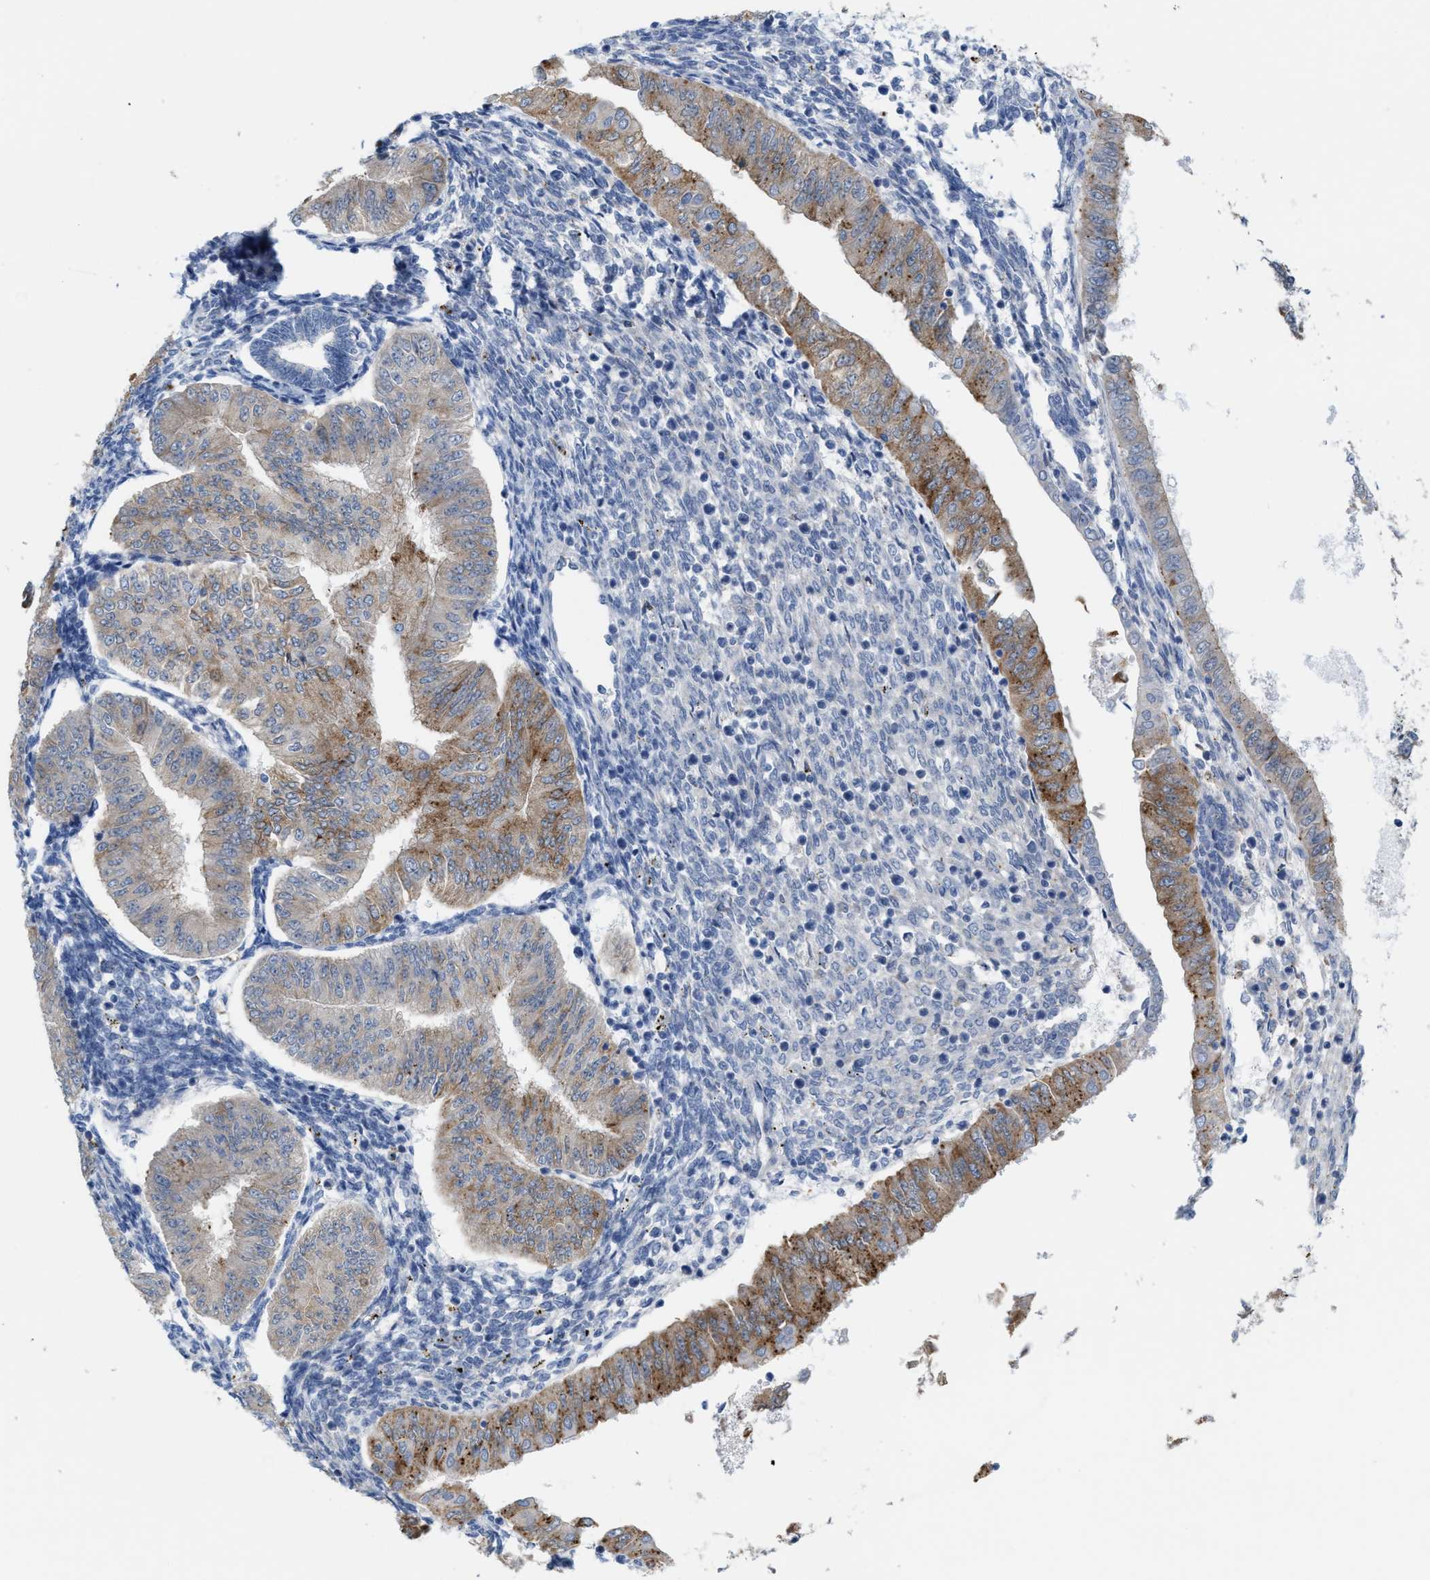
{"staining": {"intensity": "moderate", "quantity": ">75%", "location": "cytoplasmic/membranous"}, "tissue": "endometrial cancer", "cell_type": "Tumor cells", "image_type": "cancer", "snomed": [{"axis": "morphology", "description": "Normal tissue, NOS"}, {"axis": "morphology", "description": "Adenocarcinoma, NOS"}, {"axis": "topography", "description": "Endometrium"}], "caption": "A micrograph of human endometrial cancer (adenocarcinoma) stained for a protein demonstrates moderate cytoplasmic/membranous brown staining in tumor cells. (Brightfield microscopy of DAB IHC at high magnification).", "gene": "KIFC3", "patient": {"sex": "female", "age": 53}}